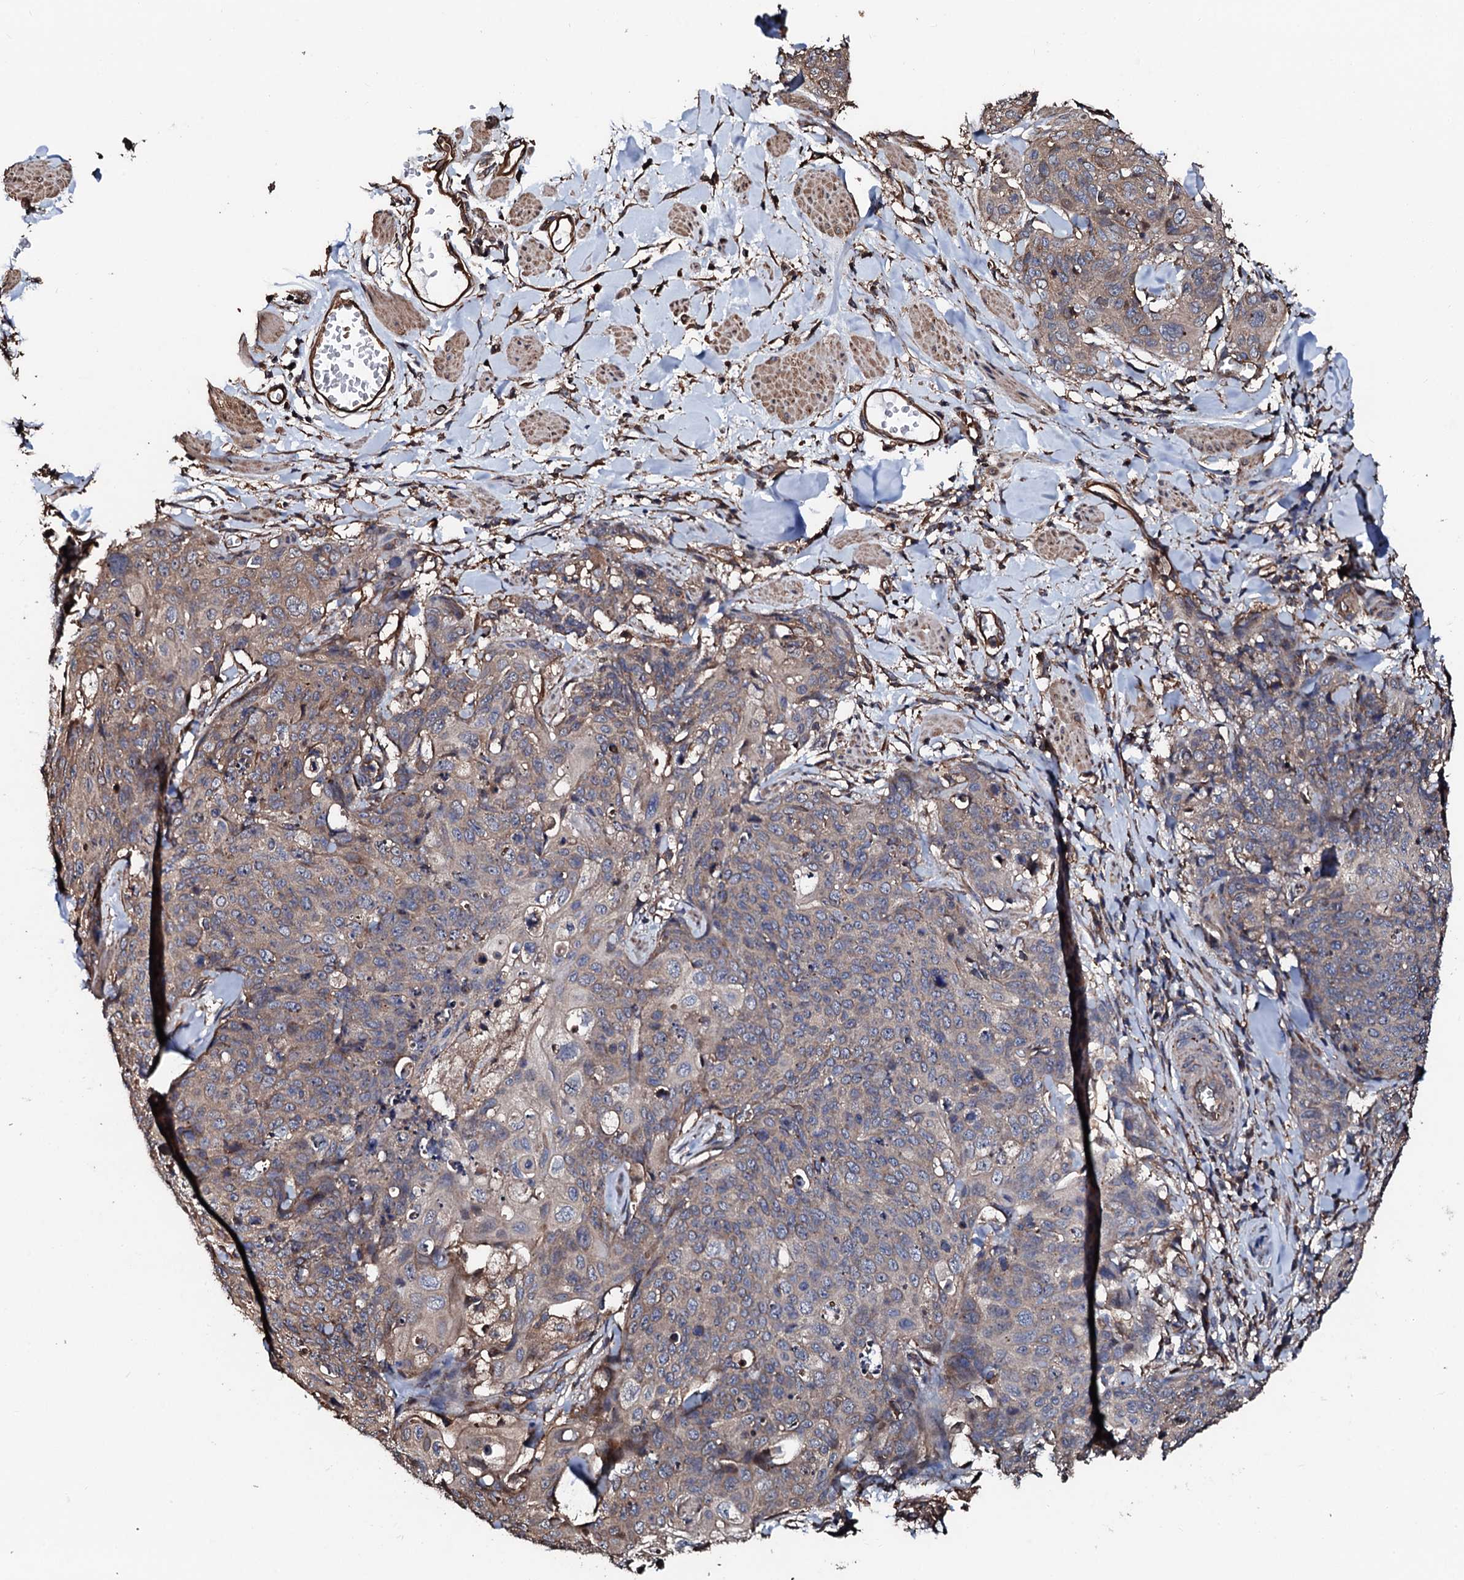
{"staining": {"intensity": "weak", "quantity": "<25%", "location": "cytoplasmic/membranous"}, "tissue": "skin cancer", "cell_type": "Tumor cells", "image_type": "cancer", "snomed": [{"axis": "morphology", "description": "Squamous cell carcinoma, NOS"}, {"axis": "topography", "description": "Skin"}, {"axis": "topography", "description": "Vulva"}], "caption": "Immunohistochemical staining of human squamous cell carcinoma (skin) demonstrates no significant expression in tumor cells.", "gene": "CKAP5", "patient": {"sex": "female", "age": 85}}